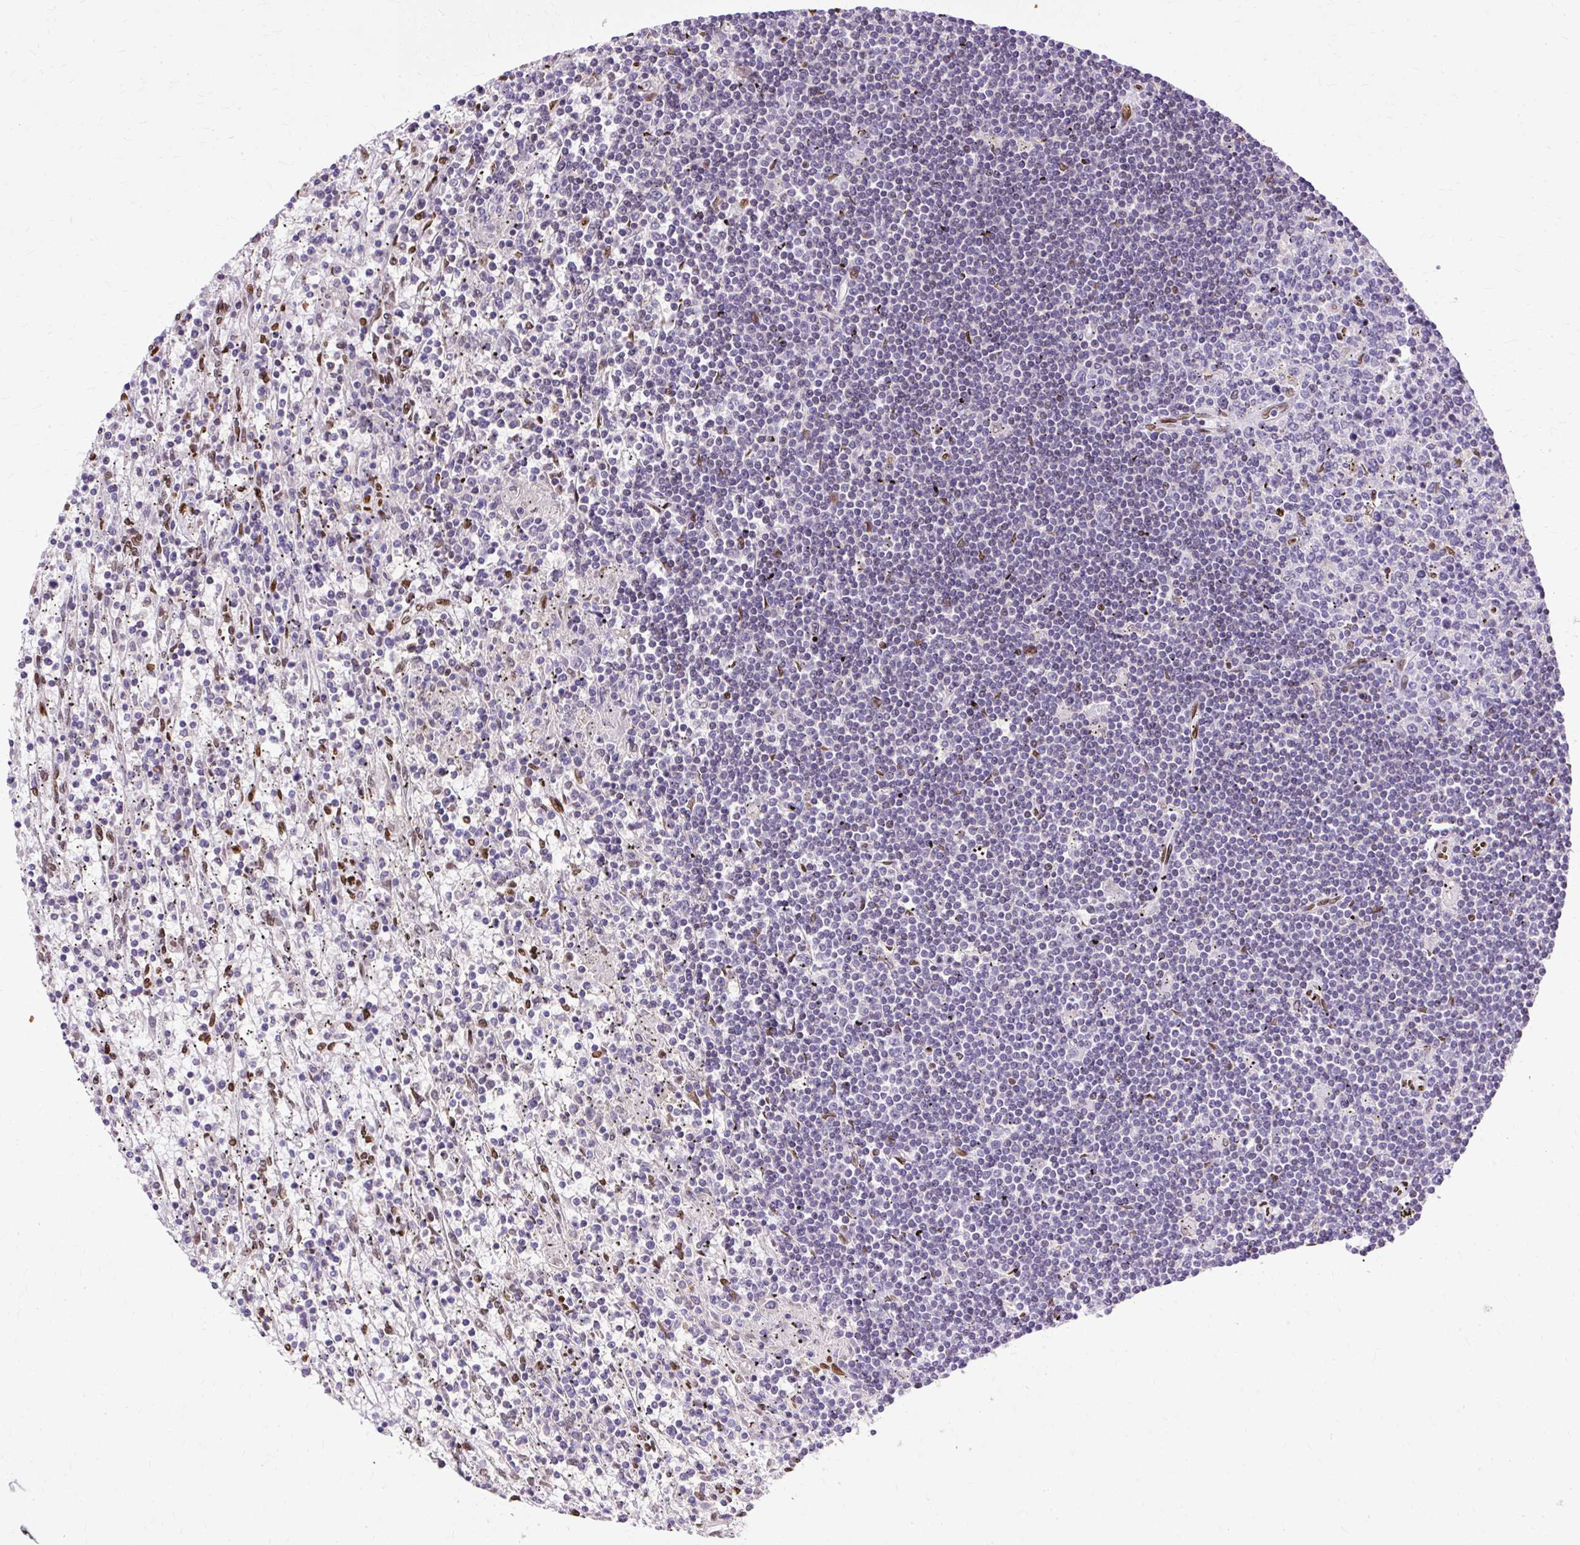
{"staining": {"intensity": "negative", "quantity": "none", "location": "none"}, "tissue": "lymphoma", "cell_type": "Tumor cells", "image_type": "cancer", "snomed": [{"axis": "morphology", "description": "Malignant lymphoma, non-Hodgkin's type, Low grade"}, {"axis": "topography", "description": "Spleen"}], "caption": "A histopathology image of human lymphoma is negative for staining in tumor cells.", "gene": "TMEM184C", "patient": {"sex": "male", "age": 76}}